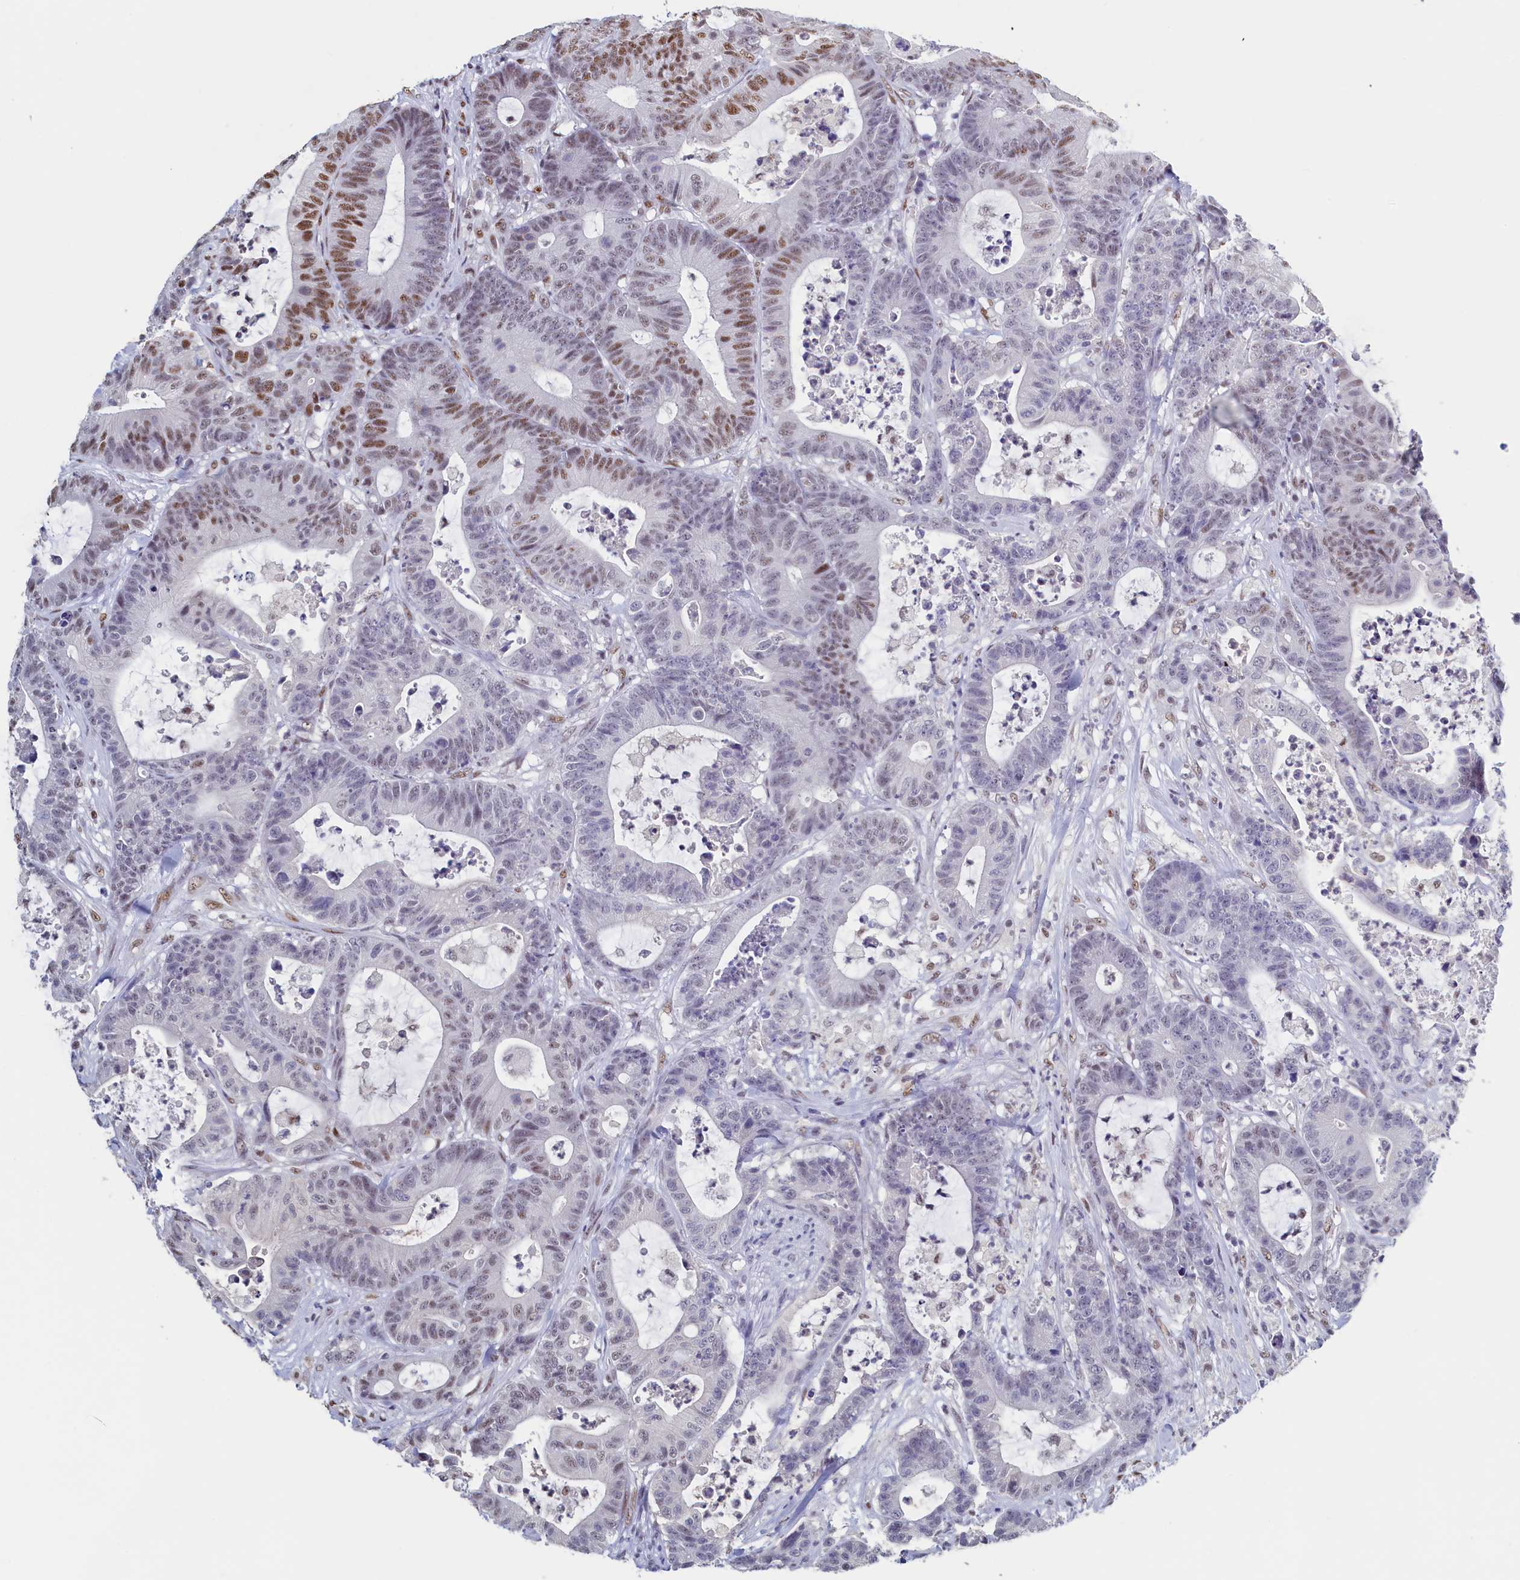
{"staining": {"intensity": "moderate", "quantity": "25%-75%", "location": "nuclear"}, "tissue": "colorectal cancer", "cell_type": "Tumor cells", "image_type": "cancer", "snomed": [{"axis": "morphology", "description": "Adenocarcinoma, NOS"}, {"axis": "topography", "description": "Colon"}], "caption": "Immunohistochemical staining of colorectal adenocarcinoma displays medium levels of moderate nuclear positivity in approximately 25%-75% of tumor cells.", "gene": "MOSPD3", "patient": {"sex": "female", "age": 84}}